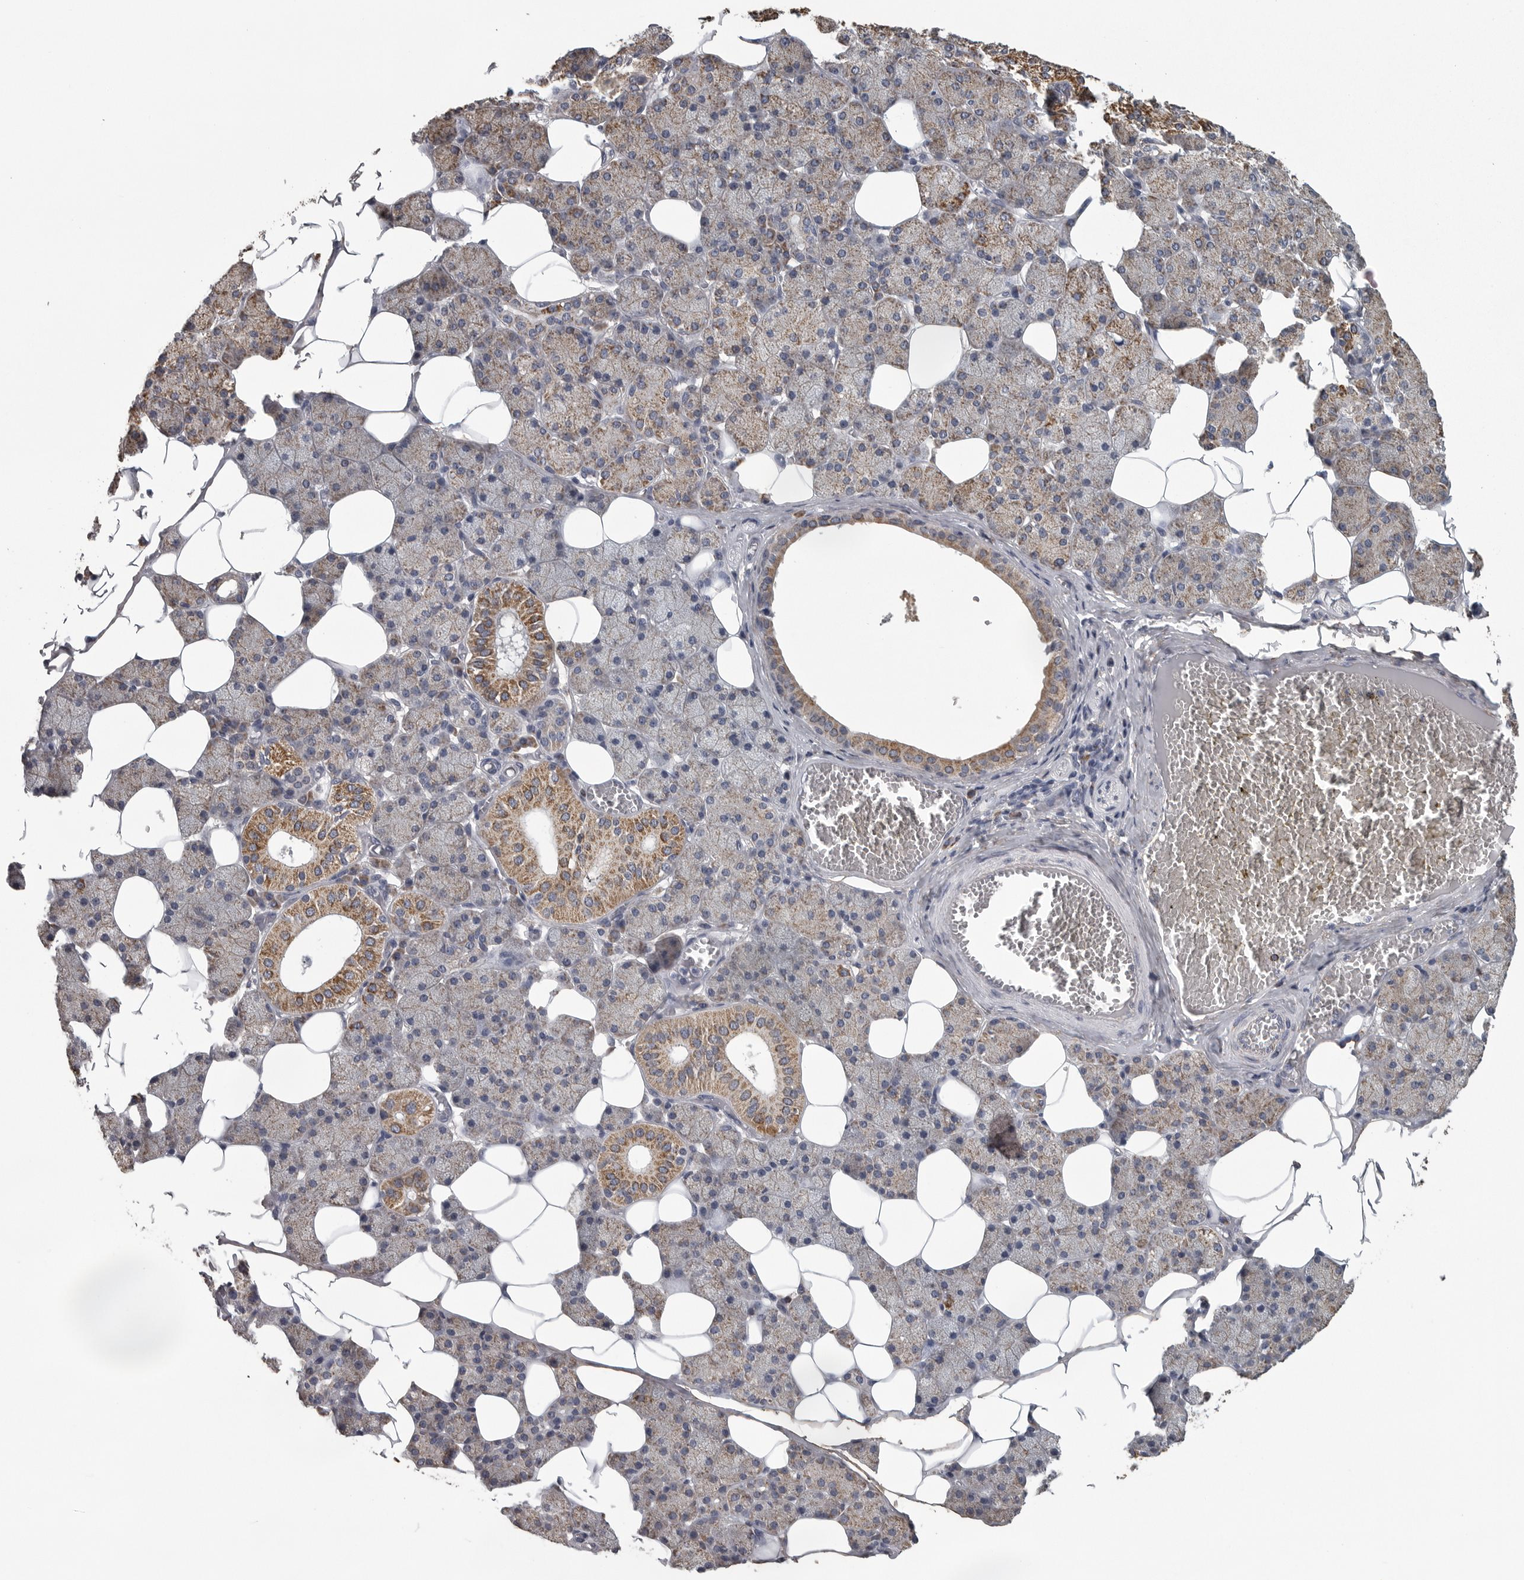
{"staining": {"intensity": "moderate", "quantity": "25%-75%", "location": "cytoplasmic/membranous"}, "tissue": "salivary gland", "cell_type": "Glandular cells", "image_type": "normal", "snomed": [{"axis": "morphology", "description": "Normal tissue, NOS"}, {"axis": "topography", "description": "Salivary gland"}], "caption": "Immunohistochemical staining of normal salivary gland shows moderate cytoplasmic/membranous protein positivity in about 25%-75% of glandular cells.", "gene": "FRK", "patient": {"sex": "female", "age": 33}}